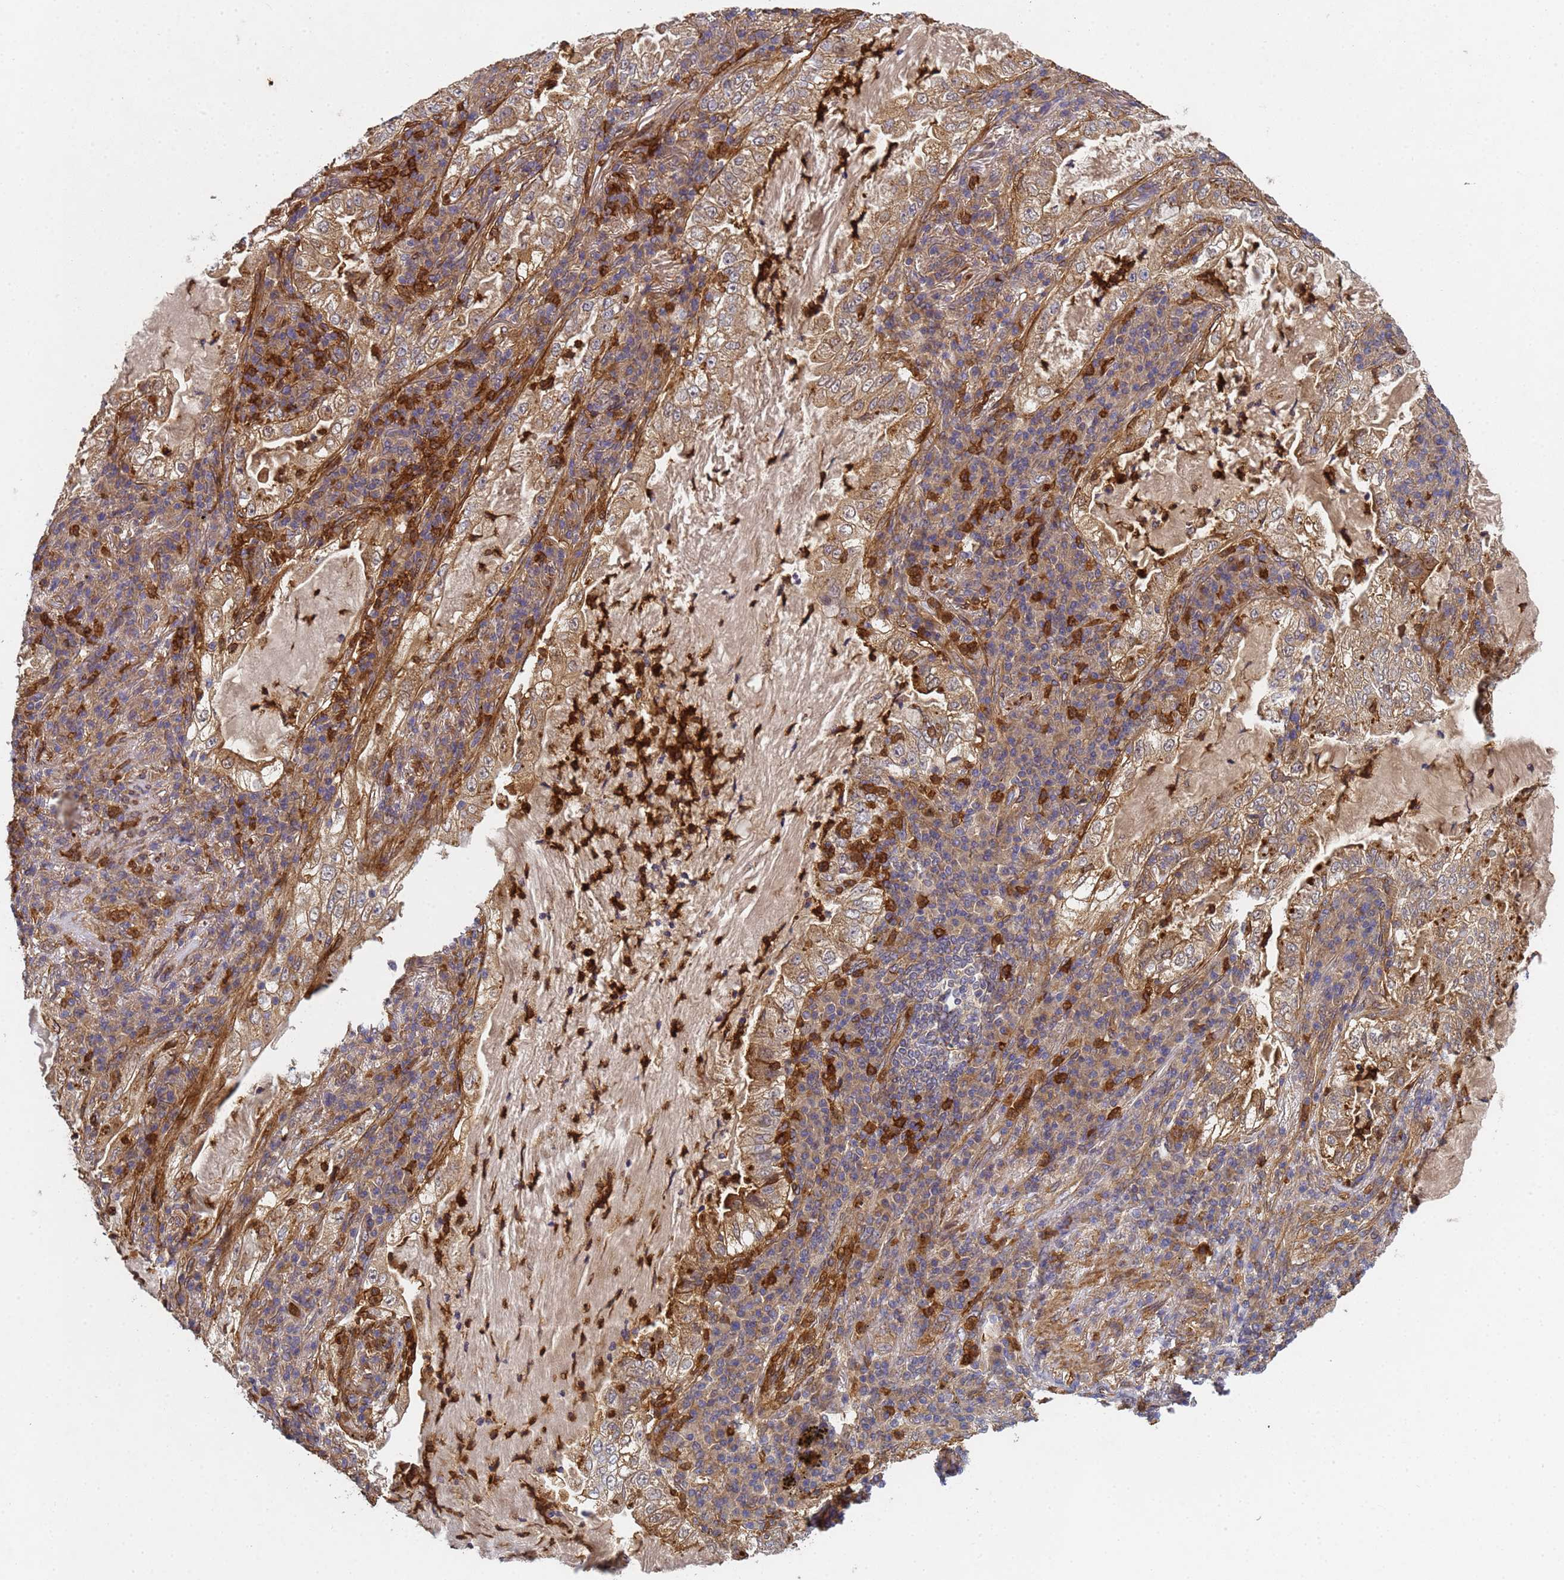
{"staining": {"intensity": "moderate", "quantity": ">75%", "location": "cytoplasmic/membranous"}, "tissue": "lung cancer", "cell_type": "Tumor cells", "image_type": "cancer", "snomed": [{"axis": "morphology", "description": "Adenocarcinoma, NOS"}, {"axis": "topography", "description": "Lung"}], "caption": "IHC (DAB (3,3'-diaminobenzidine)) staining of lung cancer demonstrates moderate cytoplasmic/membranous protein positivity in approximately >75% of tumor cells.", "gene": "C8orf34", "patient": {"sex": "female", "age": 73}}